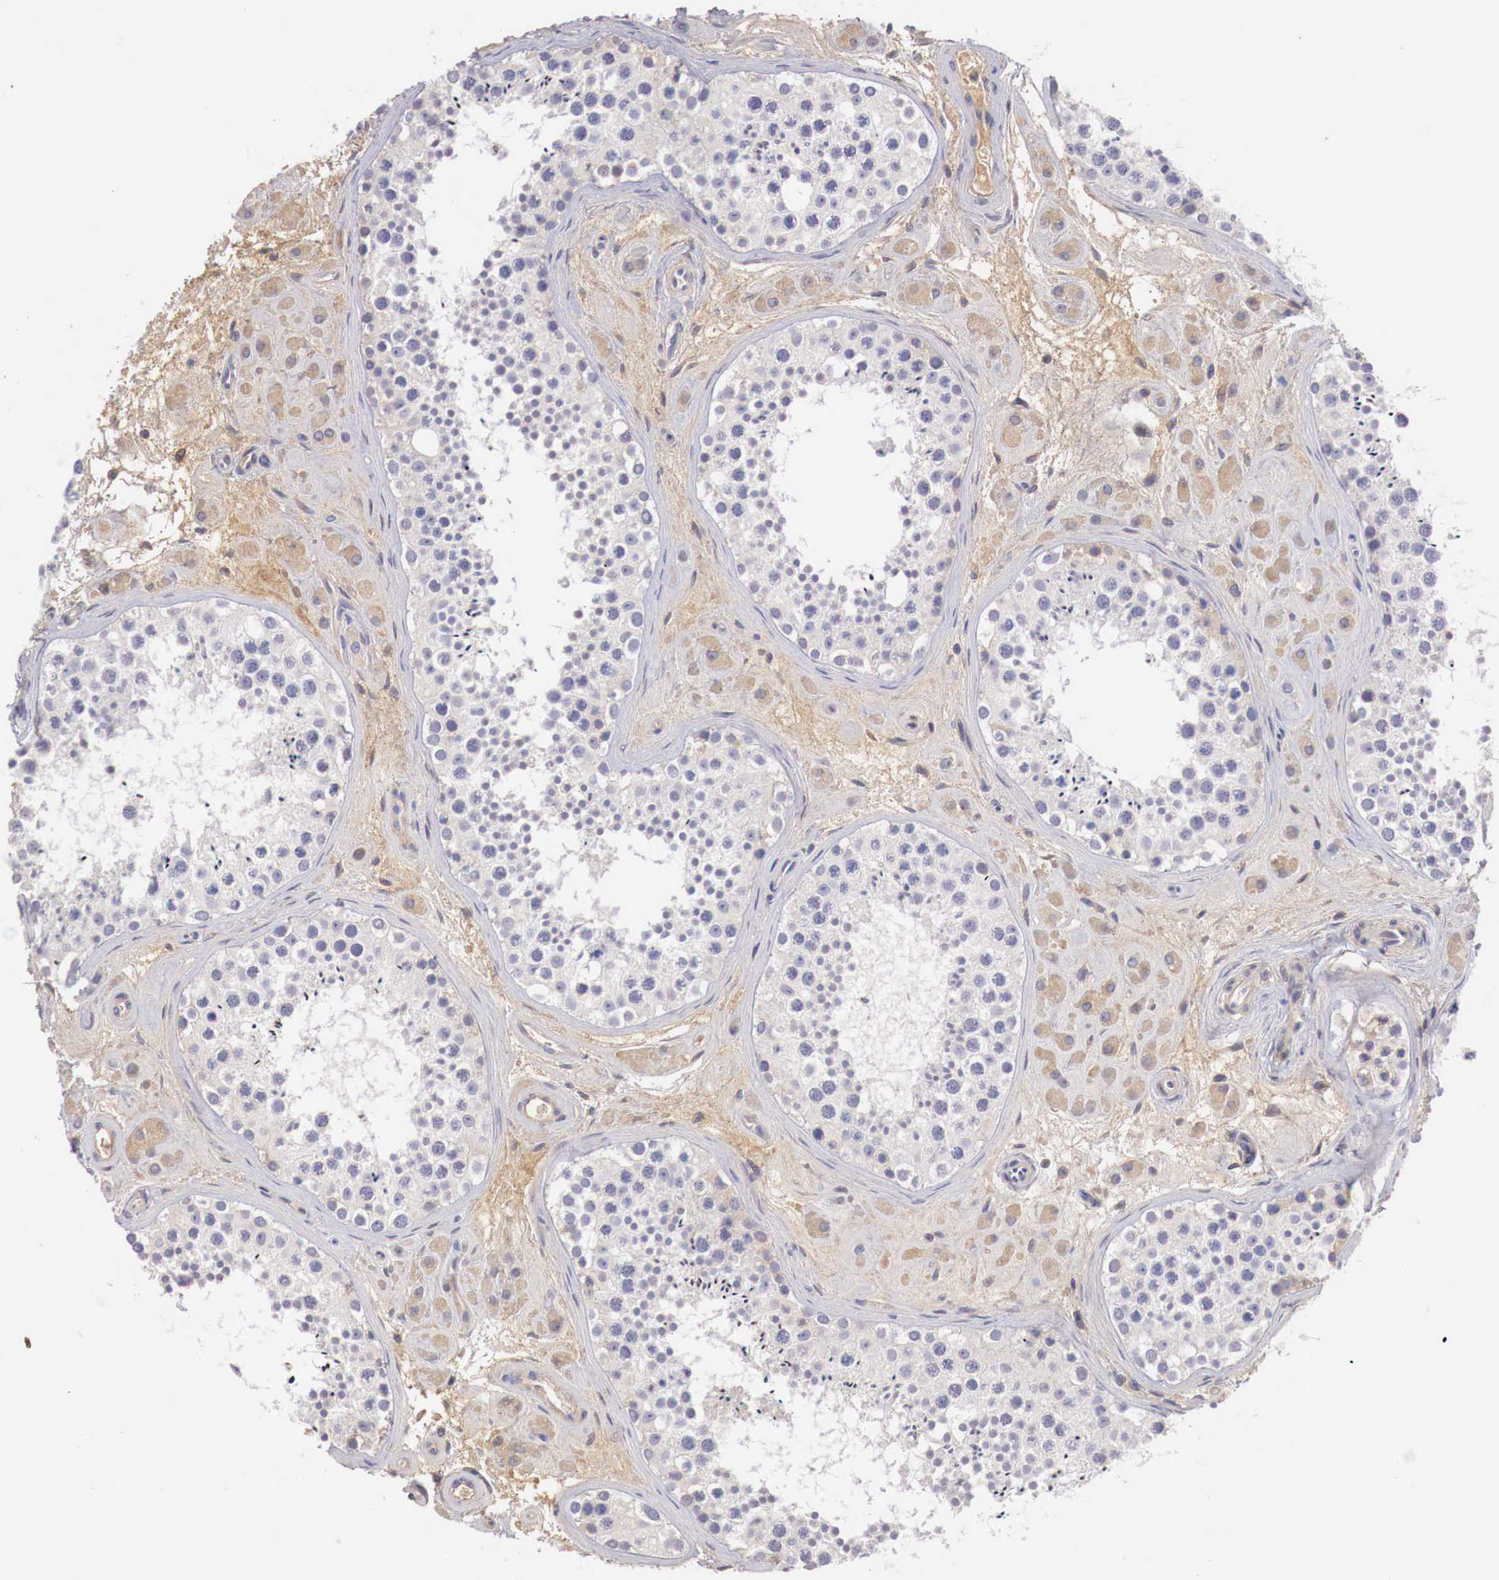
{"staining": {"intensity": "negative", "quantity": "none", "location": "none"}, "tissue": "testis", "cell_type": "Cells in seminiferous ducts", "image_type": "normal", "snomed": [{"axis": "morphology", "description": "Normal tissue, NOS"}, {"axis": "topography", "description": "Testis"}], "caption": "DAB immunohistochemical staining of normal human testis reveals no significant expression in cells in seminiferous ducts. The staining was performed using DAB (3,3'-diaminobenzidine) to visualize the protein expression in brown, while the nuclei were stained in blue with hematoxylin (Magnification: 20x).", "gene": "KLHDC7B", "patient": {"sex": "male", "age": 38}}